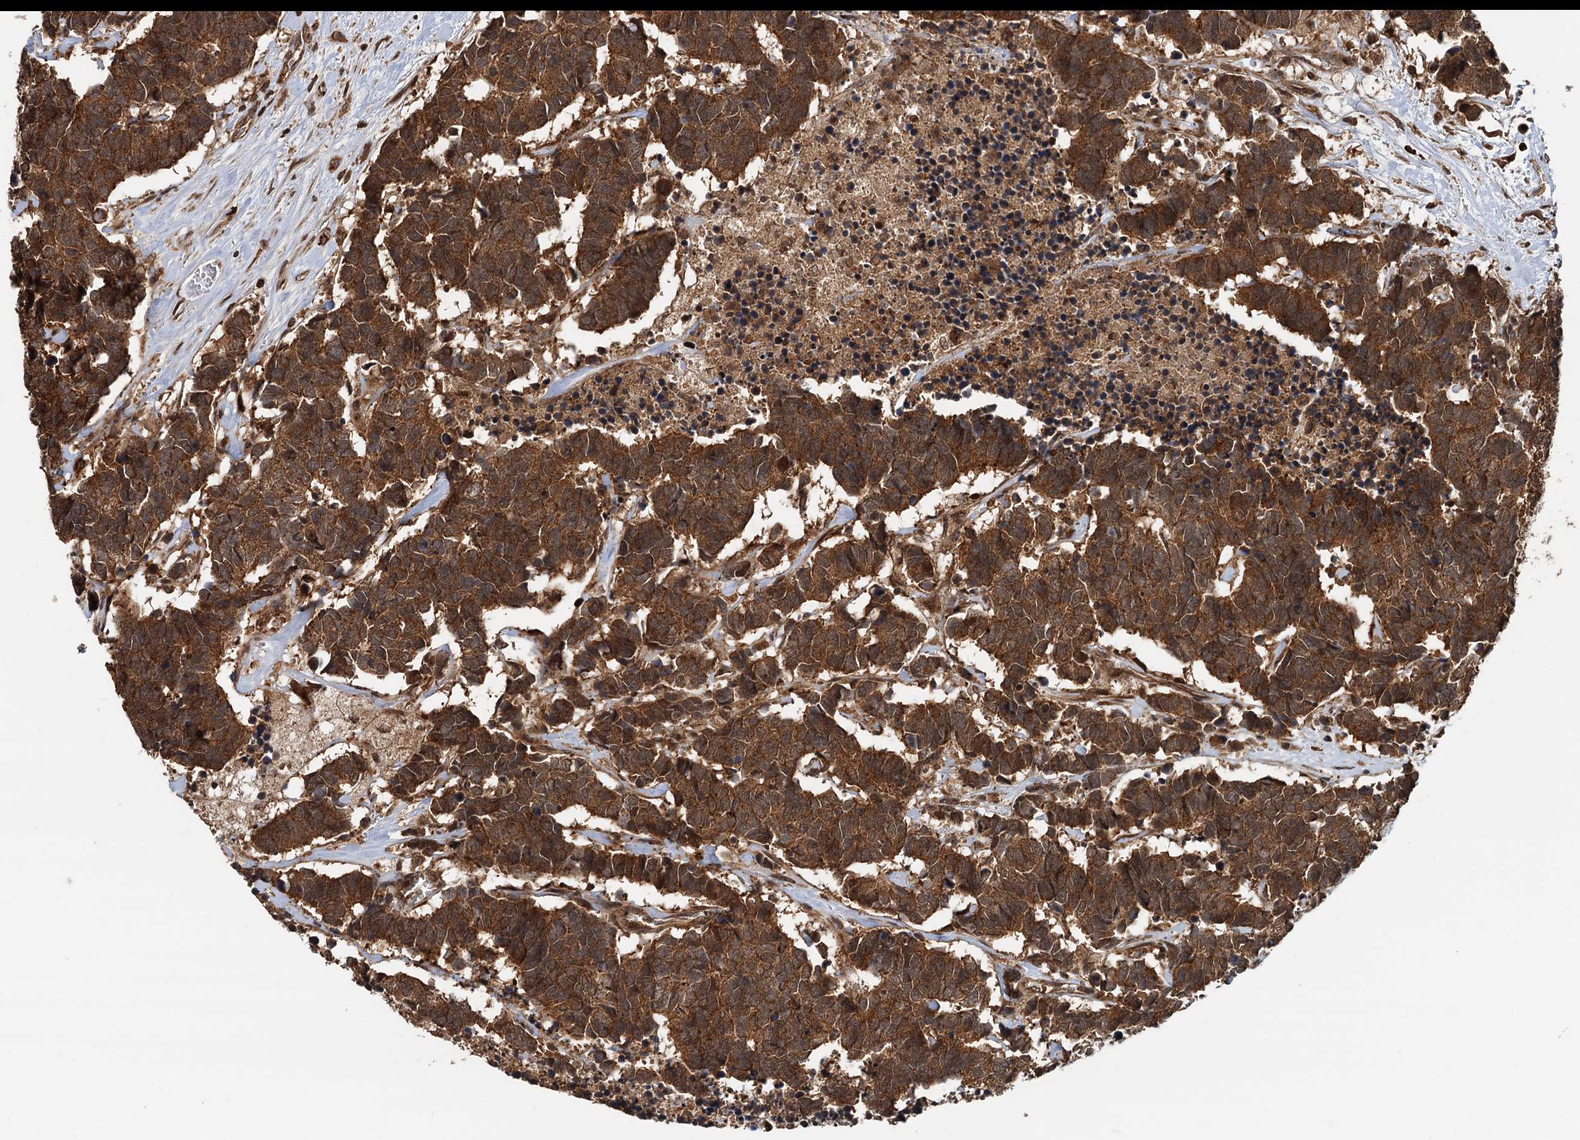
{"staining": {"intensity": "strong", "quantity": ">75%", "location": "cytoplasmic/membranous"}, "tissue": "carcinoid", "cell_type": "Tumor cells", "image_type": "cancer", "snomed": [{"axis": "morphology", "description": "Carcinoma, NOS"}, {"axis": "morphology", "description": "Carcinoid, malignant, NOS"}, {"axis": "topography", "description": "Urinary bladder"}], "caption": "There is high levels of strong cytoplasmic/membranous positivity in tumor cells of carcinoma, as demonstrated by immunohistochemical staining (brown color).", "gene": "STUB1", "patient": {"sex": "male", "age": 57}}